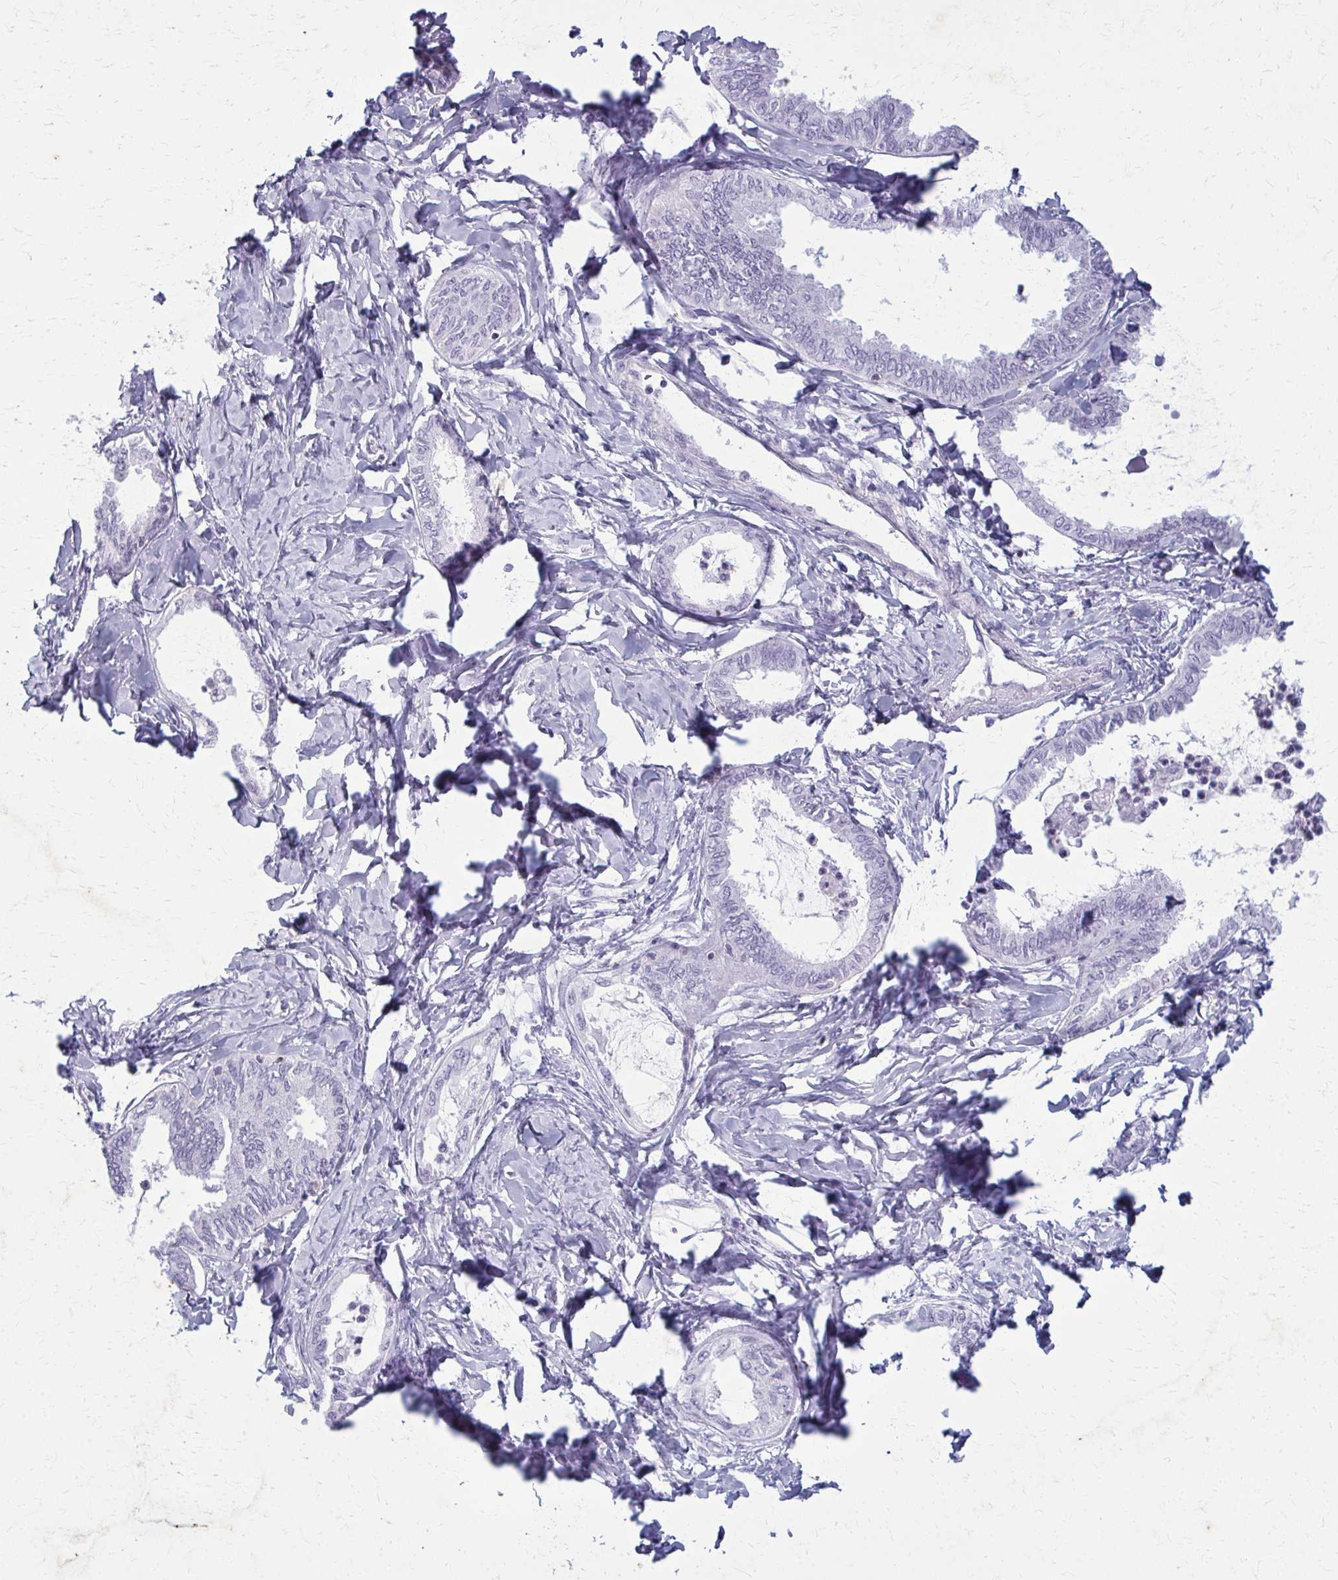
{"staining": {"intensity": "negative", "quantity": "none", "location": "none"}, "tissue": "ovarian cancer", "cell_type": "Tumor cells", "image_type": "cancer", "snomed": [{"axis": "morphology", "description": "Carcinoma, endometroid"}, {"axis": "topography", "description": "Ovary"}], "caption": "Ovarian cancer (endometroid carcinoma) was stained to show a protein in brown. There is no significant staining in tumor cells. (DAB immunohistochemistry with hematoxylin counter stain).", "gene": "CARD9", "patient": {"sex": "female", "age": 70}}